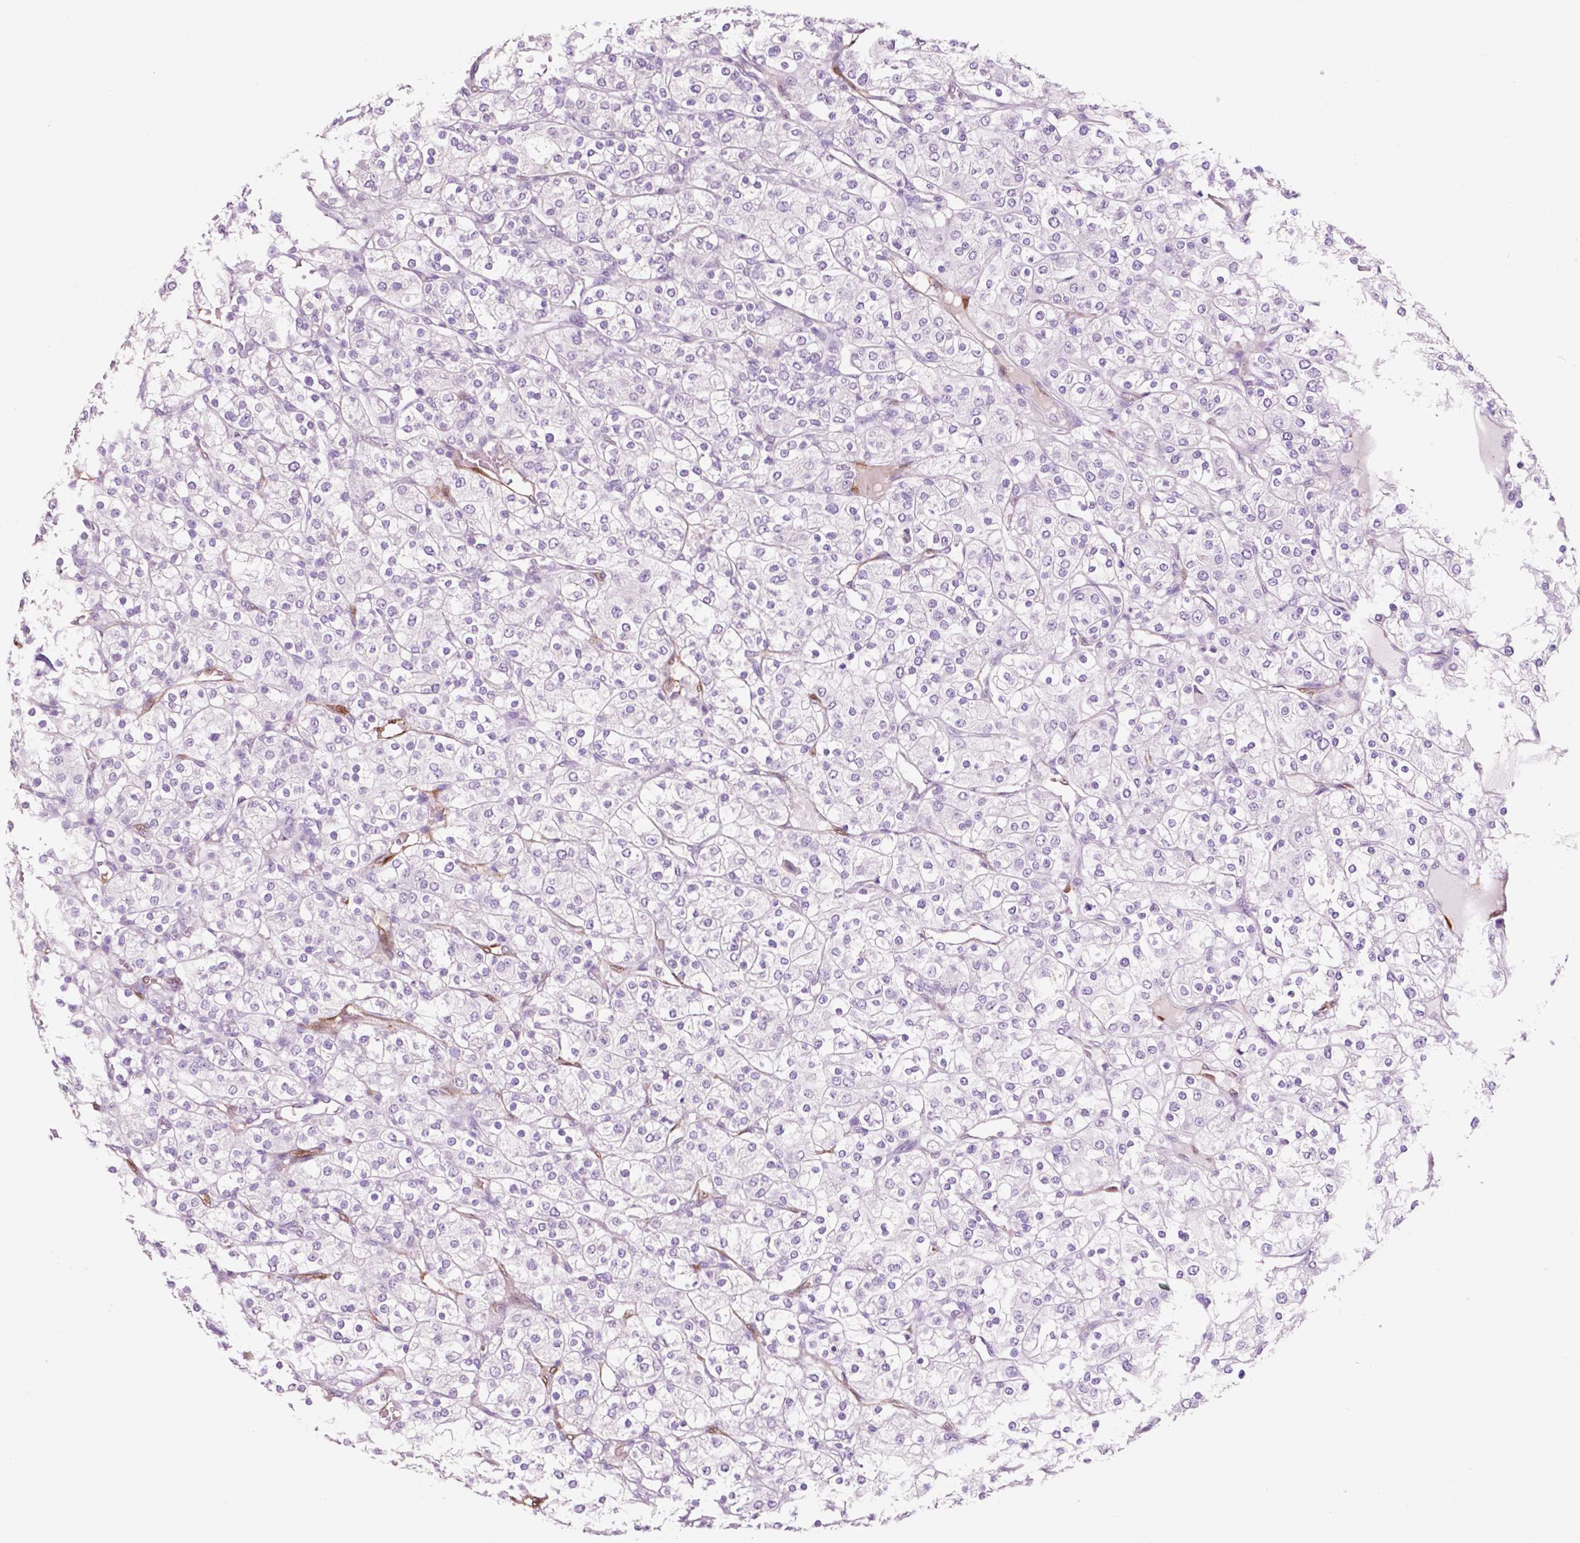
{"staining": {"intensity": "negative", "quantity": "none", "location": "none"}, "tissue": "renal cancer", "cell_type": "Tumor cells", "image_type": "cancer", "snomed": [{"axis": "morphology", "description": "Adenocarcinoma, NOS"}, {"axis": "topography", "description": "Kidney"}], "caption": "High power microscopy image of an immunohistochemistry photomicrograph of renal cancer (adenocarcinoma), revealing no significant expression in tumor cells.", "gene": "IDO1", "patient": {"sex": "male", "age": 80}}